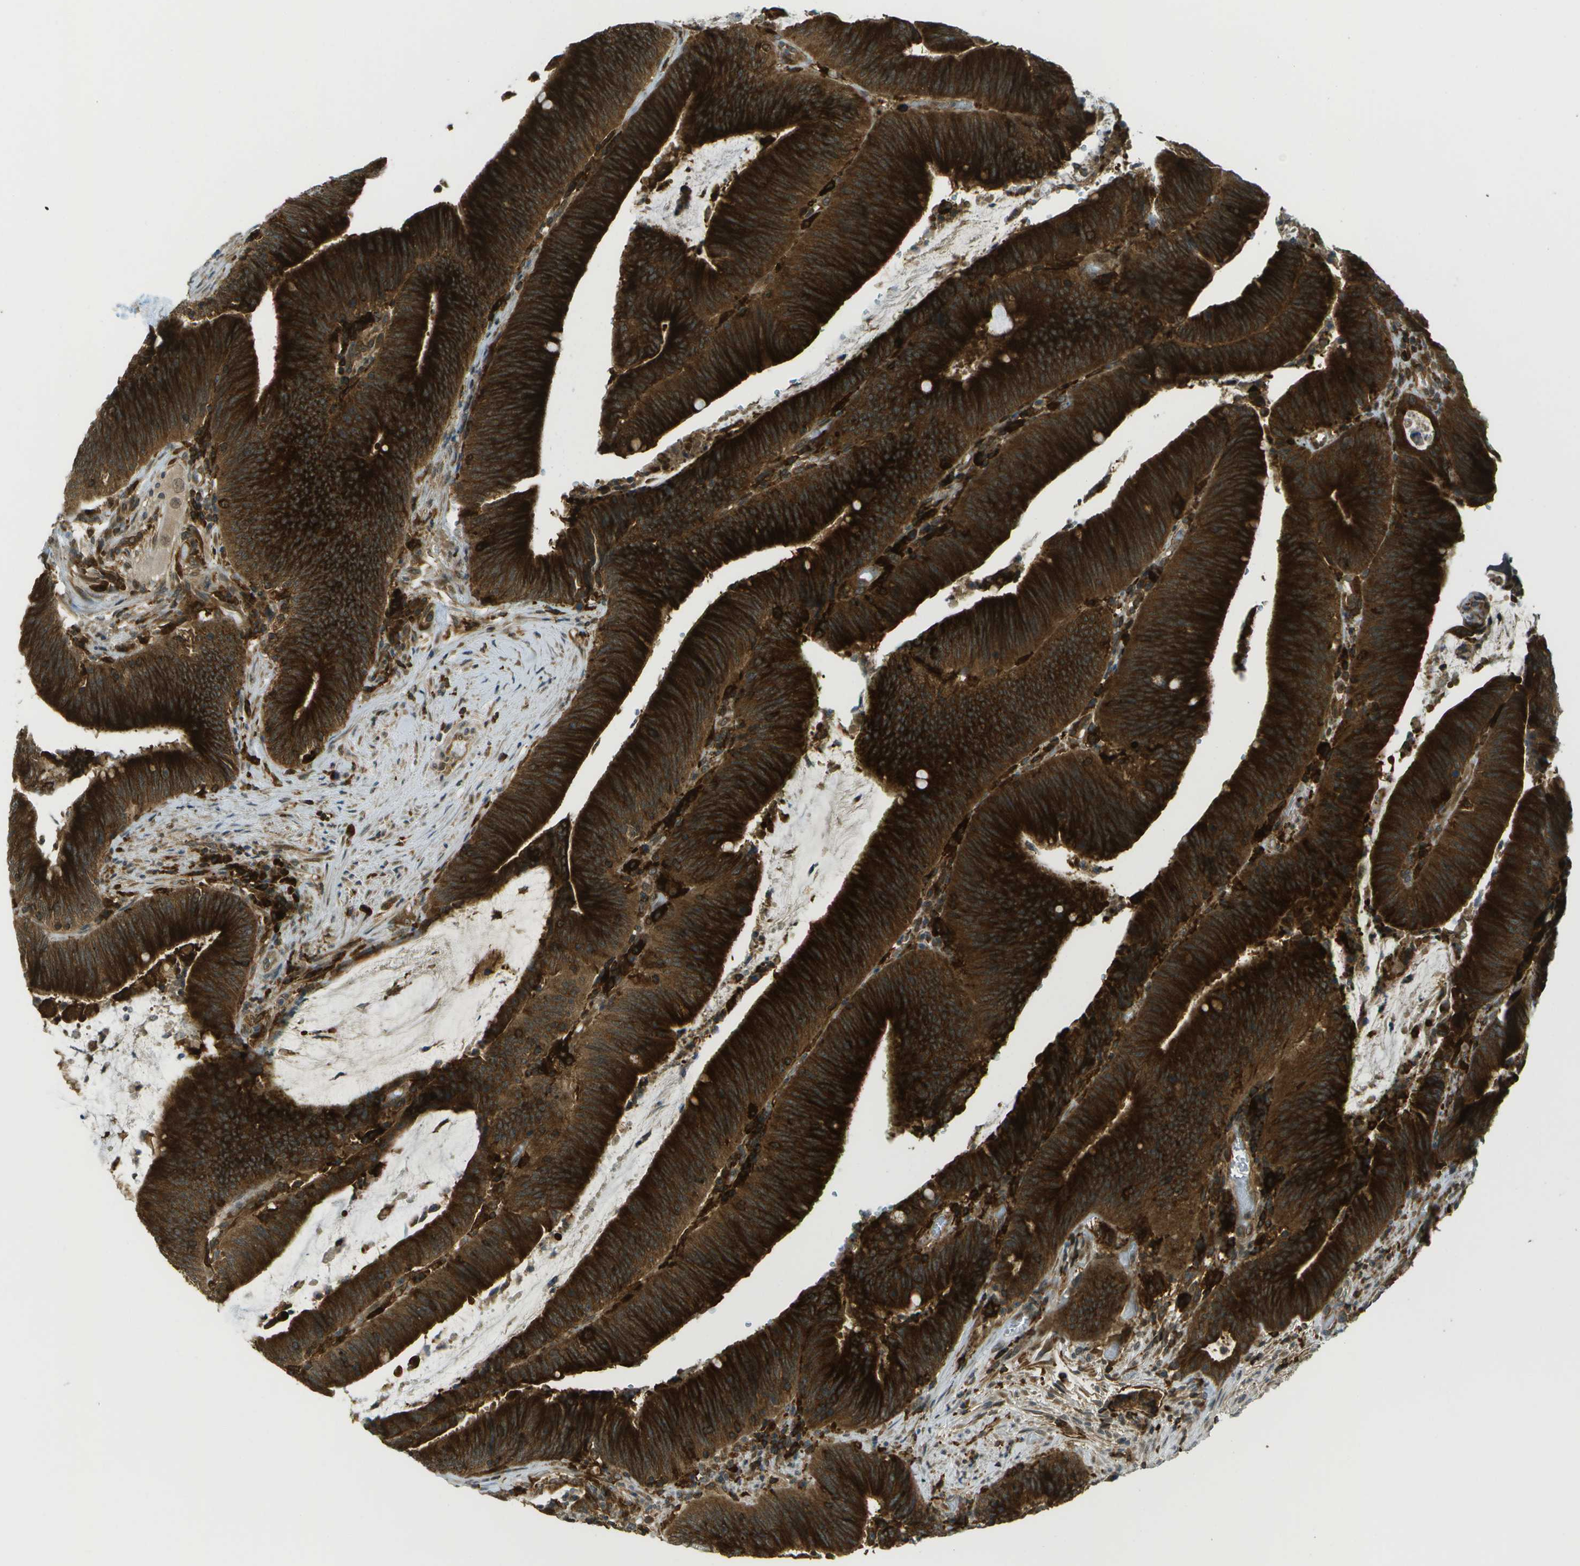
{"staining": {"intensity": "strong", "quantity": ">75%", "location": "cytoplasmic/membranous"}, "tissue": "colorectal cancer", "cell_type": "Tumor cells", "image_type": "cancer", "snomed": [{"axis": "morphology", "description": "Normal tissue, NOS"}, {"axis": "morphology", "description": "Adenocarcinoma, NOS"}, {"axis": "topography", "description": "Rectum"}], "caption": "Immunohistochemical staining of human colorectal adenocarcinoma displays strong cytoplasmic/membranous protein expression in about >75% of tumor cells. (Brightfield microscopy of DAB IHC at high magnification).", "gene": "TMTC1", "patient": {"sex": "female", "age": 66}}